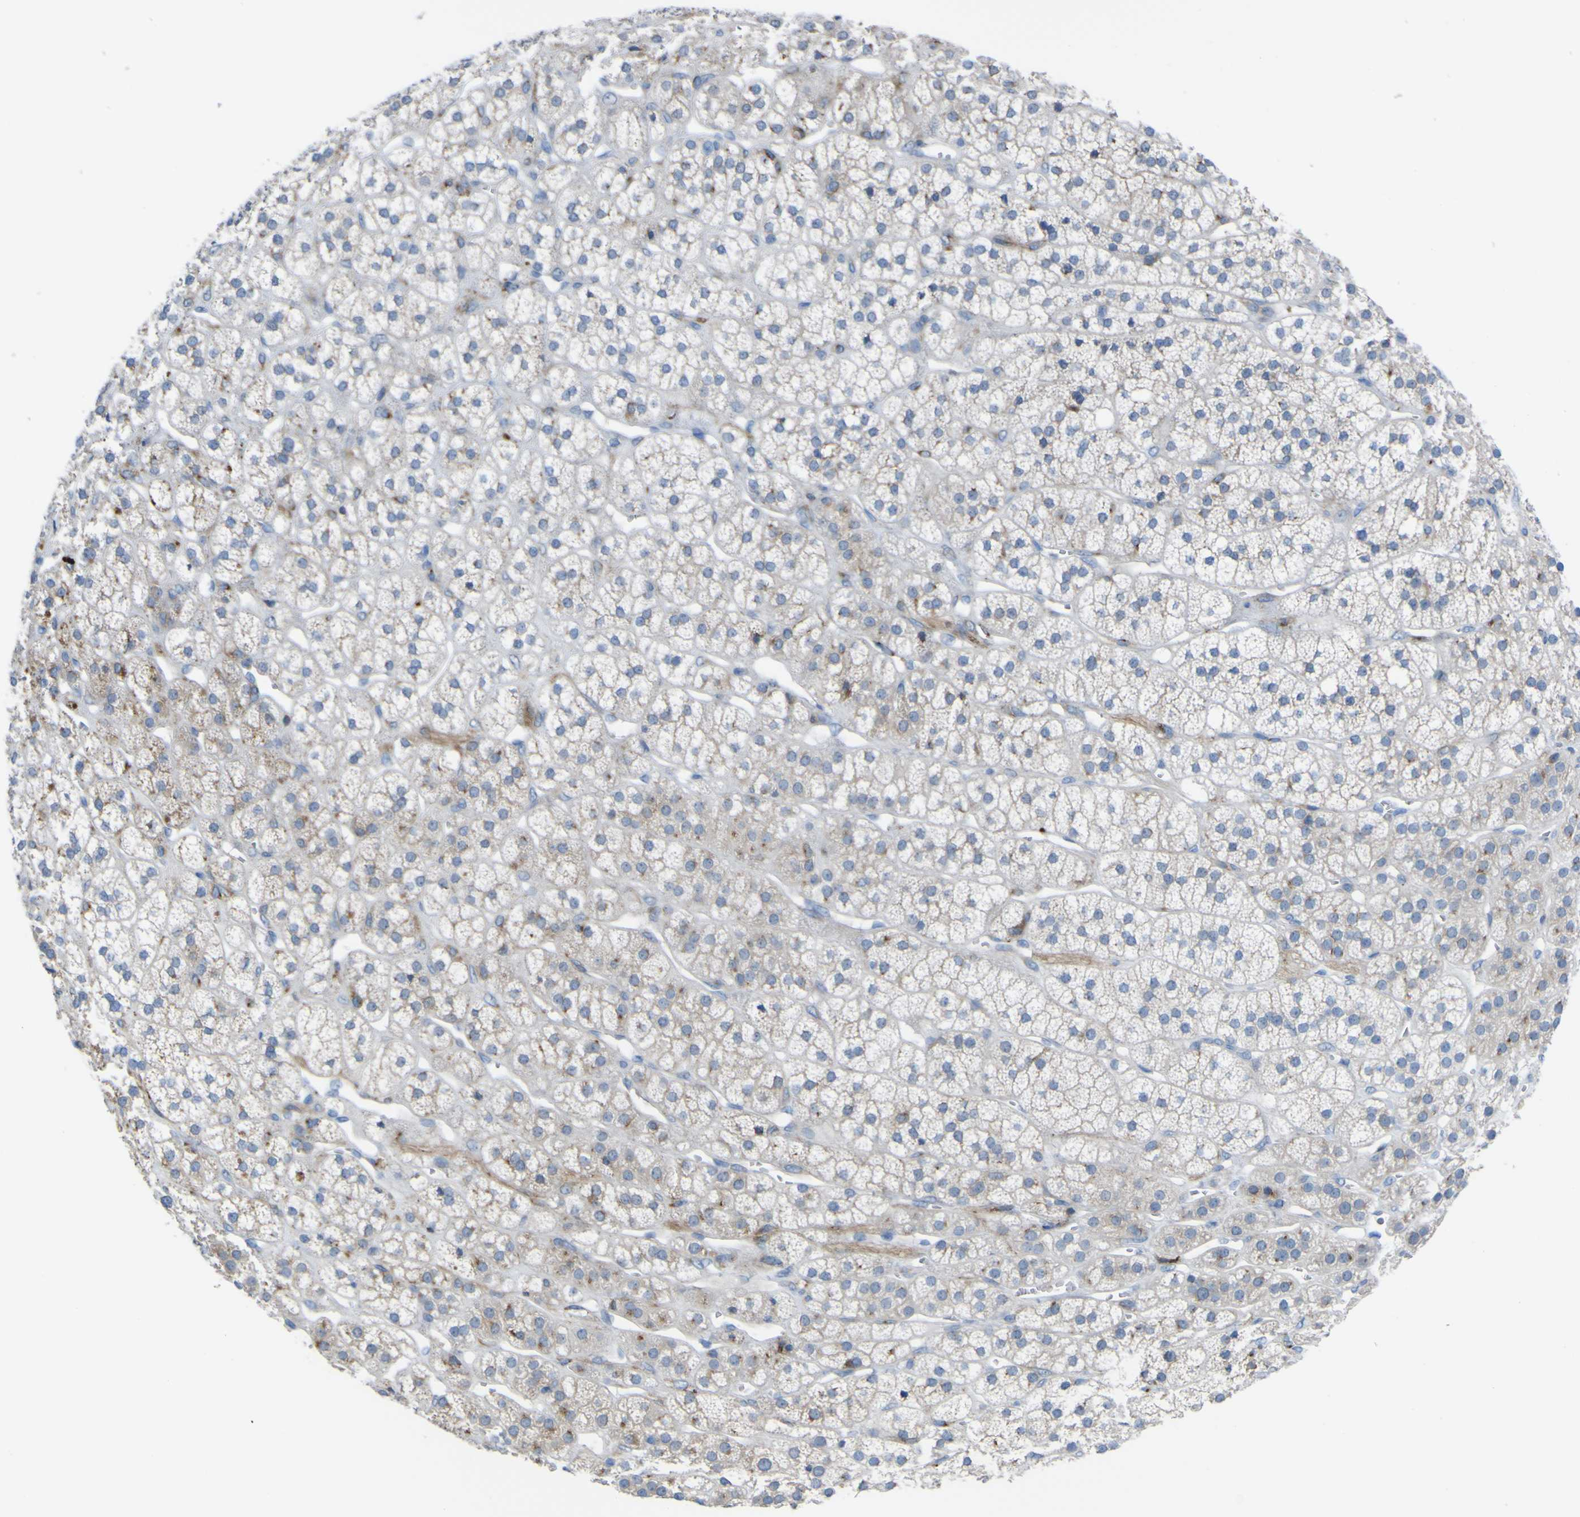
{"staining": {"intensity": "weak", "quantity": "25%-75%", "location": "cytoplasmic/membranous"}, "tissue": "adrenal gland", "cell_type": "Glandular cells", "image_type": "normal", "snomed": [{"axis": "morphology", "description": "Normal tissue, NOS"}, {"axis": "topography", "description": "Adrenal gland"}], "caption": "This histopathology image displays immunohistochemistry (IHC) staining of benign human adrenal gland, with low weak cytoplasmic/membranous staining in approximately 25%-75% of glandular cells.", "gene": "CST3", "patient": {"sex": "male", "age": 56}}